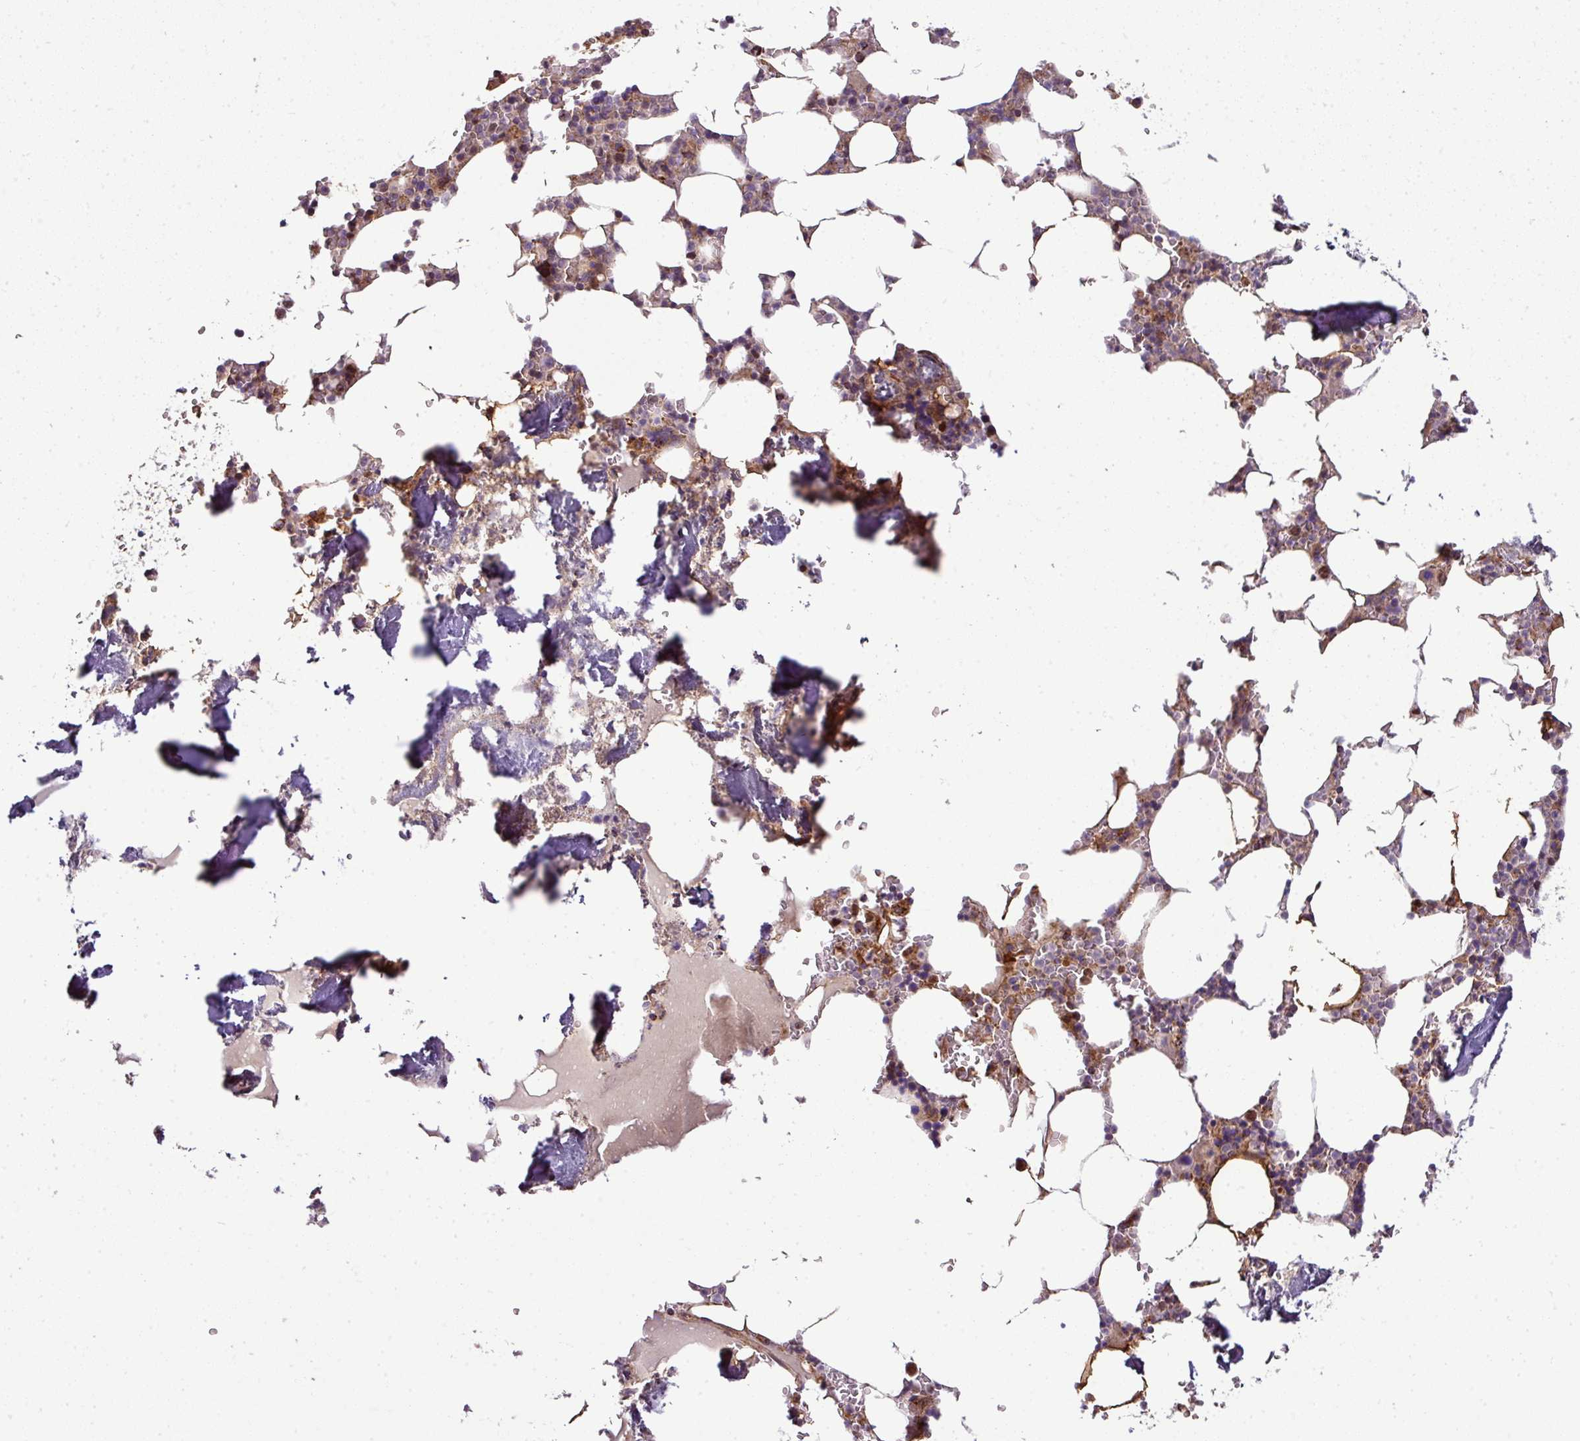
{"staining": {"intensity": "moderate", "quantity": "25%-75%", "location": "cytoplasmic/membranous"}, "tissue": "bone marrow", "cell_type": "Hematopoietic cells", "image_type": "normal", "snomed": [{"axis": "morphology", "description": "Normal tissue, NOS"}, {"axis": "topography", "description": "Bone marrow"}], "caption": "Moderate cytoplasmic/membranous staining for a protein is present in about 25%-75% of hematopoietic cells of benign bone marrow using immunohistochemistry.", "gene": "PRELID3B", "patient": {"sex": "male", "age": 64}}